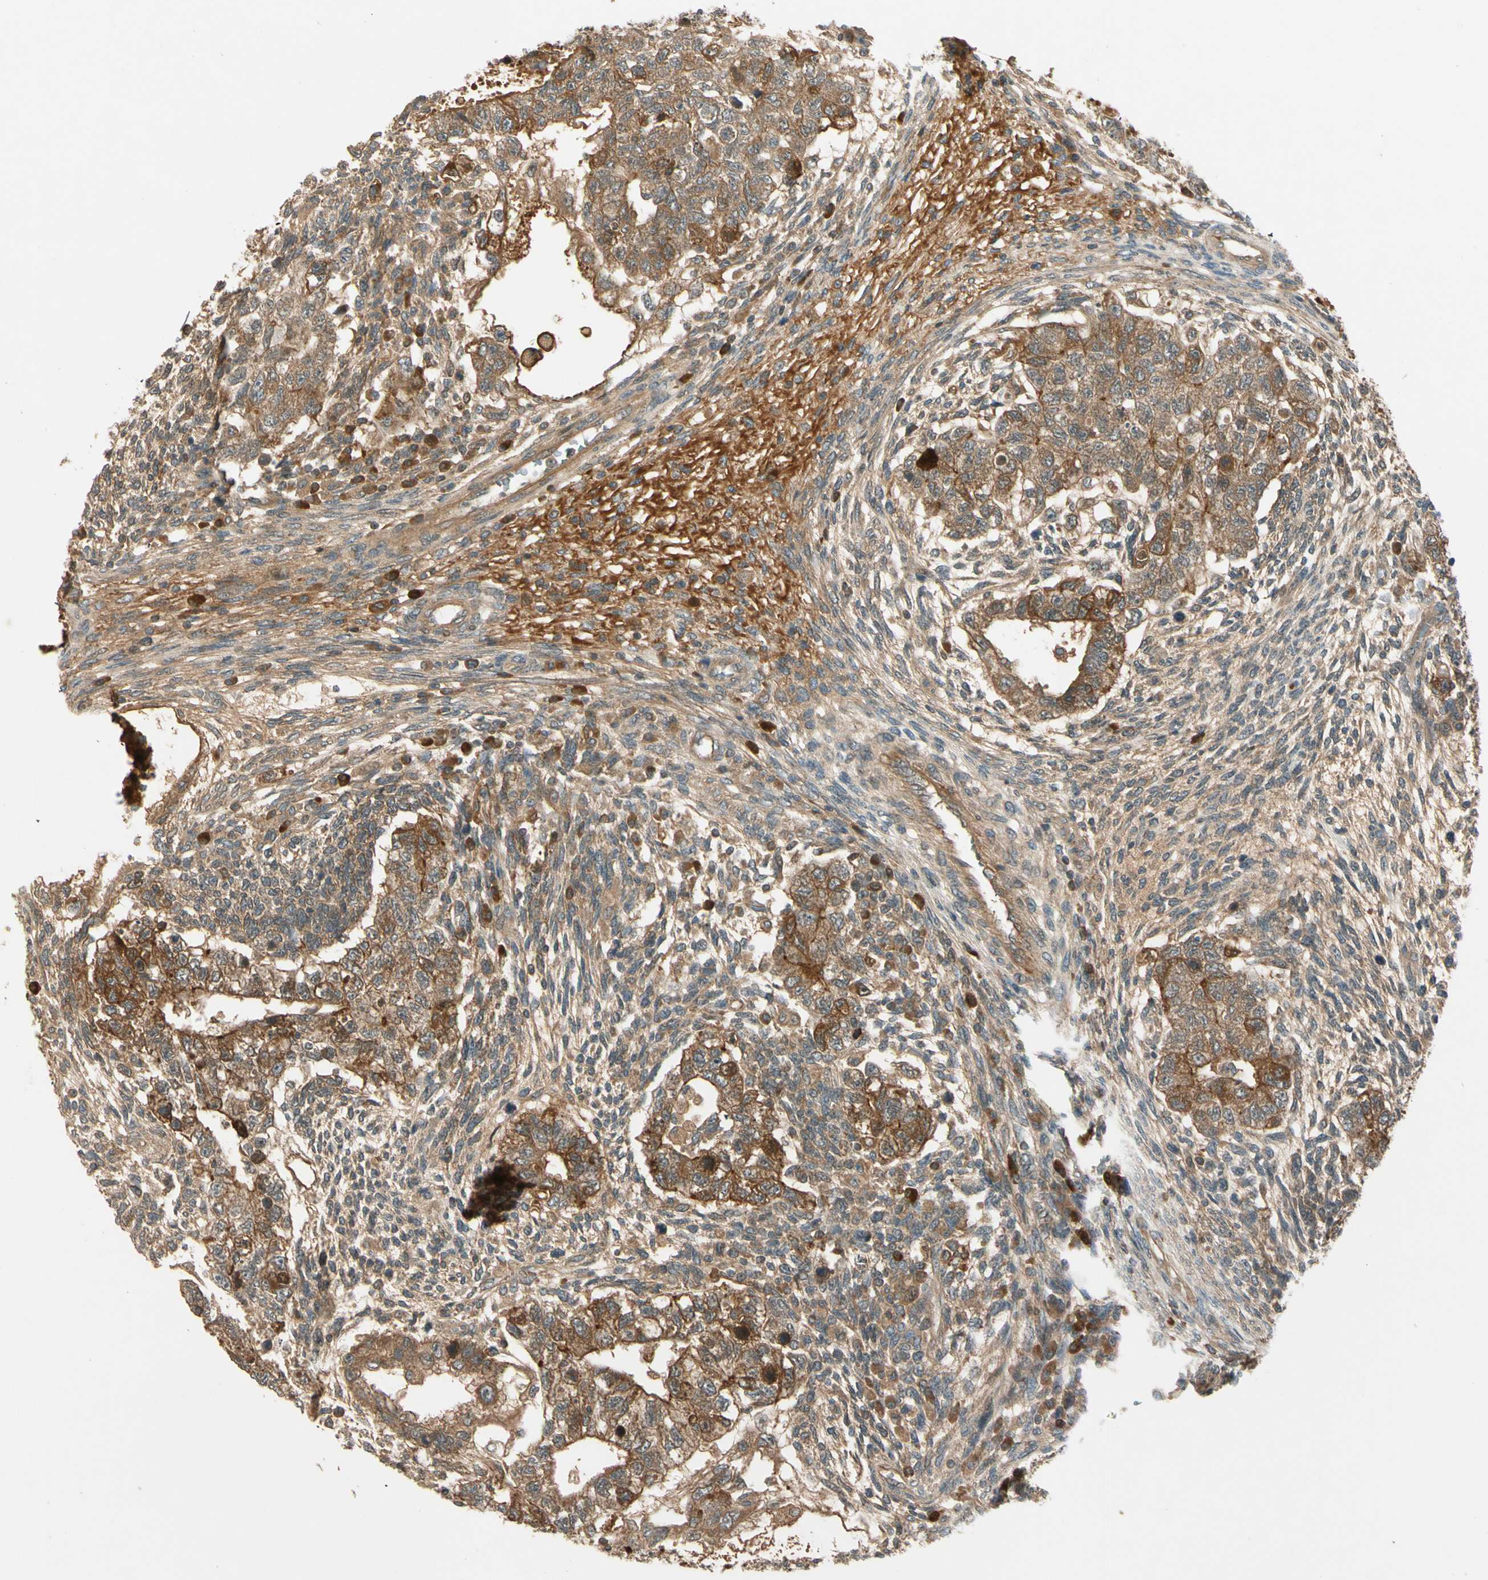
{"staining": {"intensity": "strong", "quantity": ">75%", "location": "cytoplasmic/membranous"}, "tissue": "testis cancer", "cell_type": "Tumor cells", "image_type": "cancer", "snomed": [{"axis": "morphology", "description": "Normal tissue, NOS"}, {"axis": "morphology", "description": "Carcinoma, Embryonal, NOS"}, {"axis": "topography", "description": "Testis"}], "caption": "The immunohistochemical stain shows strong cytoplasmic/membranous expression in tumor cells of testis cancer (embryonal carcinoma) tissue.", "gene": "ACVR1C", "patient": {"sex": "male", "age": 36}}